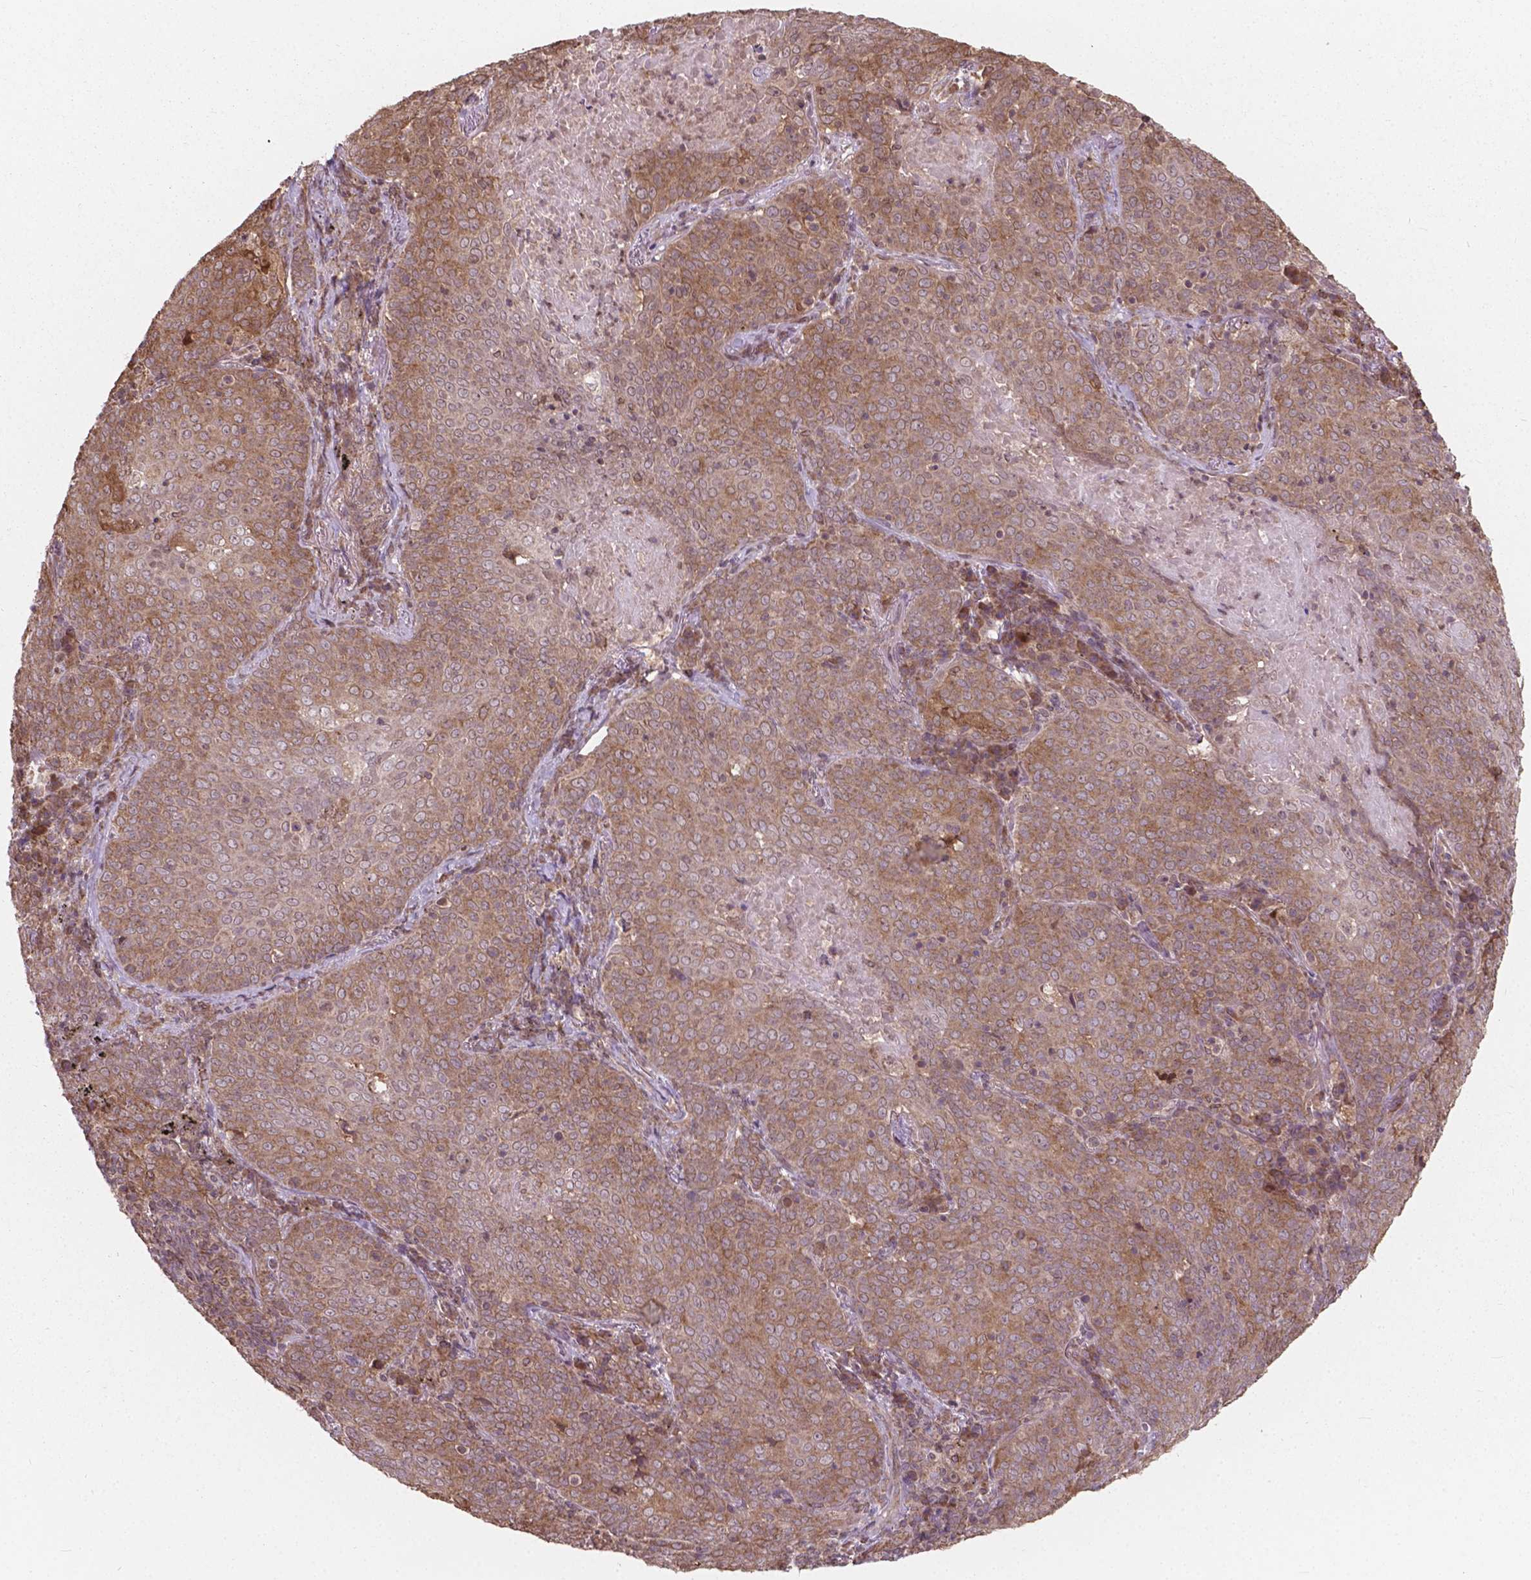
{"staining": {"intensity": "weak", "quantity": ">75%", "location": "cytoplasmic/membranous"}, "tissue": "lung cancer", "cell_type": "Tumor cells", "image_type": "cancer", "snomed": [{"axis": "morphology", "description": "Squamous cell carcinoma, NOS"}, {"axis": "topography", "description": "Lung"}], "caption": "Lung cancer was stained to show a protein in brown. There is low levels of weak cytoplasmic/membranous expression in about >75% of tumor cells. (IHC, brightfield microscopy, high magnification).", "gene": "MRPL33", "patient": {"sex": "male", "age": 82}}